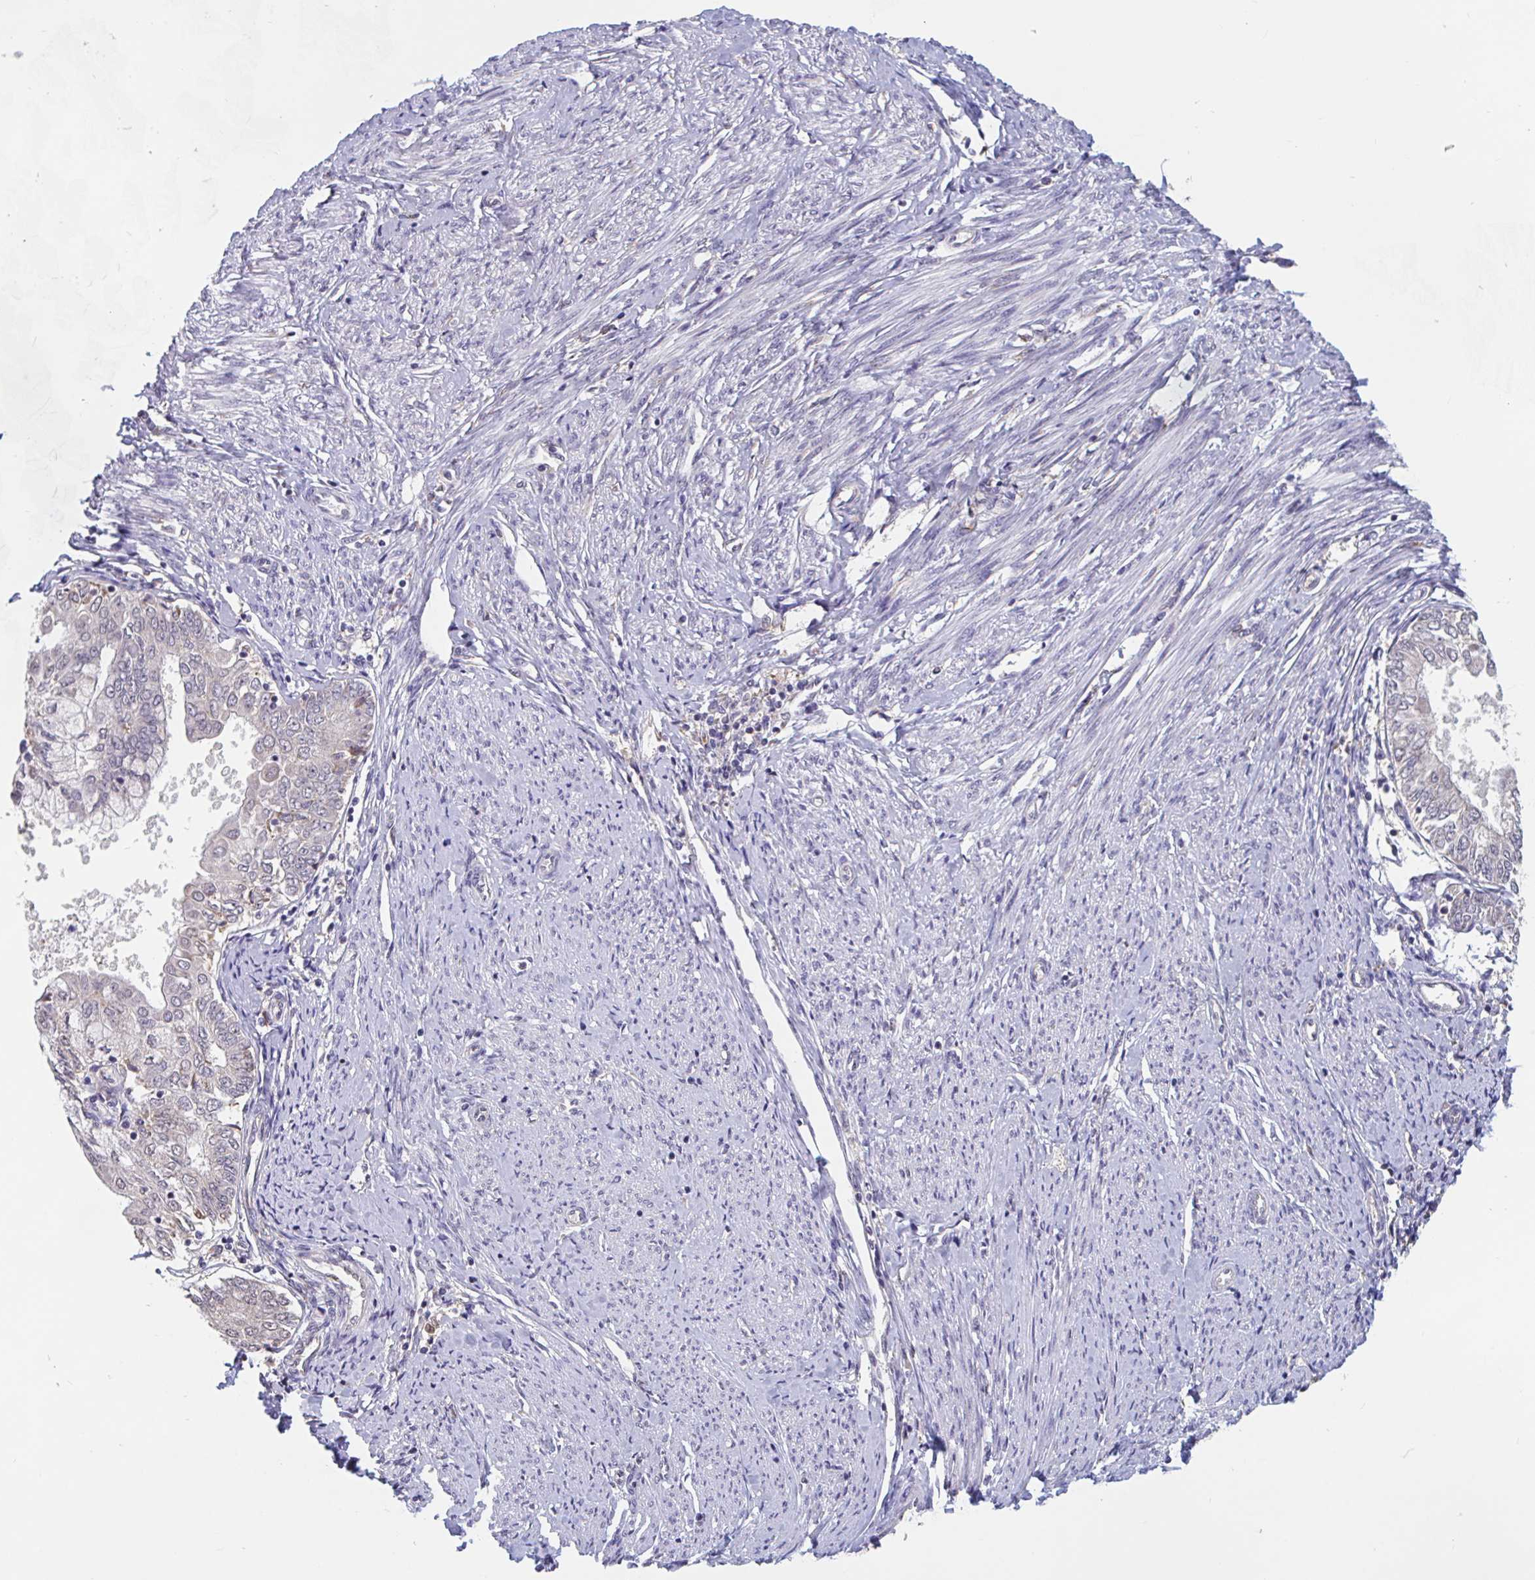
{"staining": {"intensity": "negative", "quantity": "none", "location": "none"}, "tissue": "endometrial cancer", "cell_type": "Tumor cells", "image_type": "cancer", "snomed": [{"axis": "morphology", "description": "Adenocarcinoma, NOS"}, {"axis": "topography", "description": "Endometrium"}], "caption": "Endometrial cancer (adenocarcinoma) was stained to show a protein in brown. There is no significant positivity in tumor cells.", "gene": "SNX8", "patient": {"sex": "female", "age": 68}}